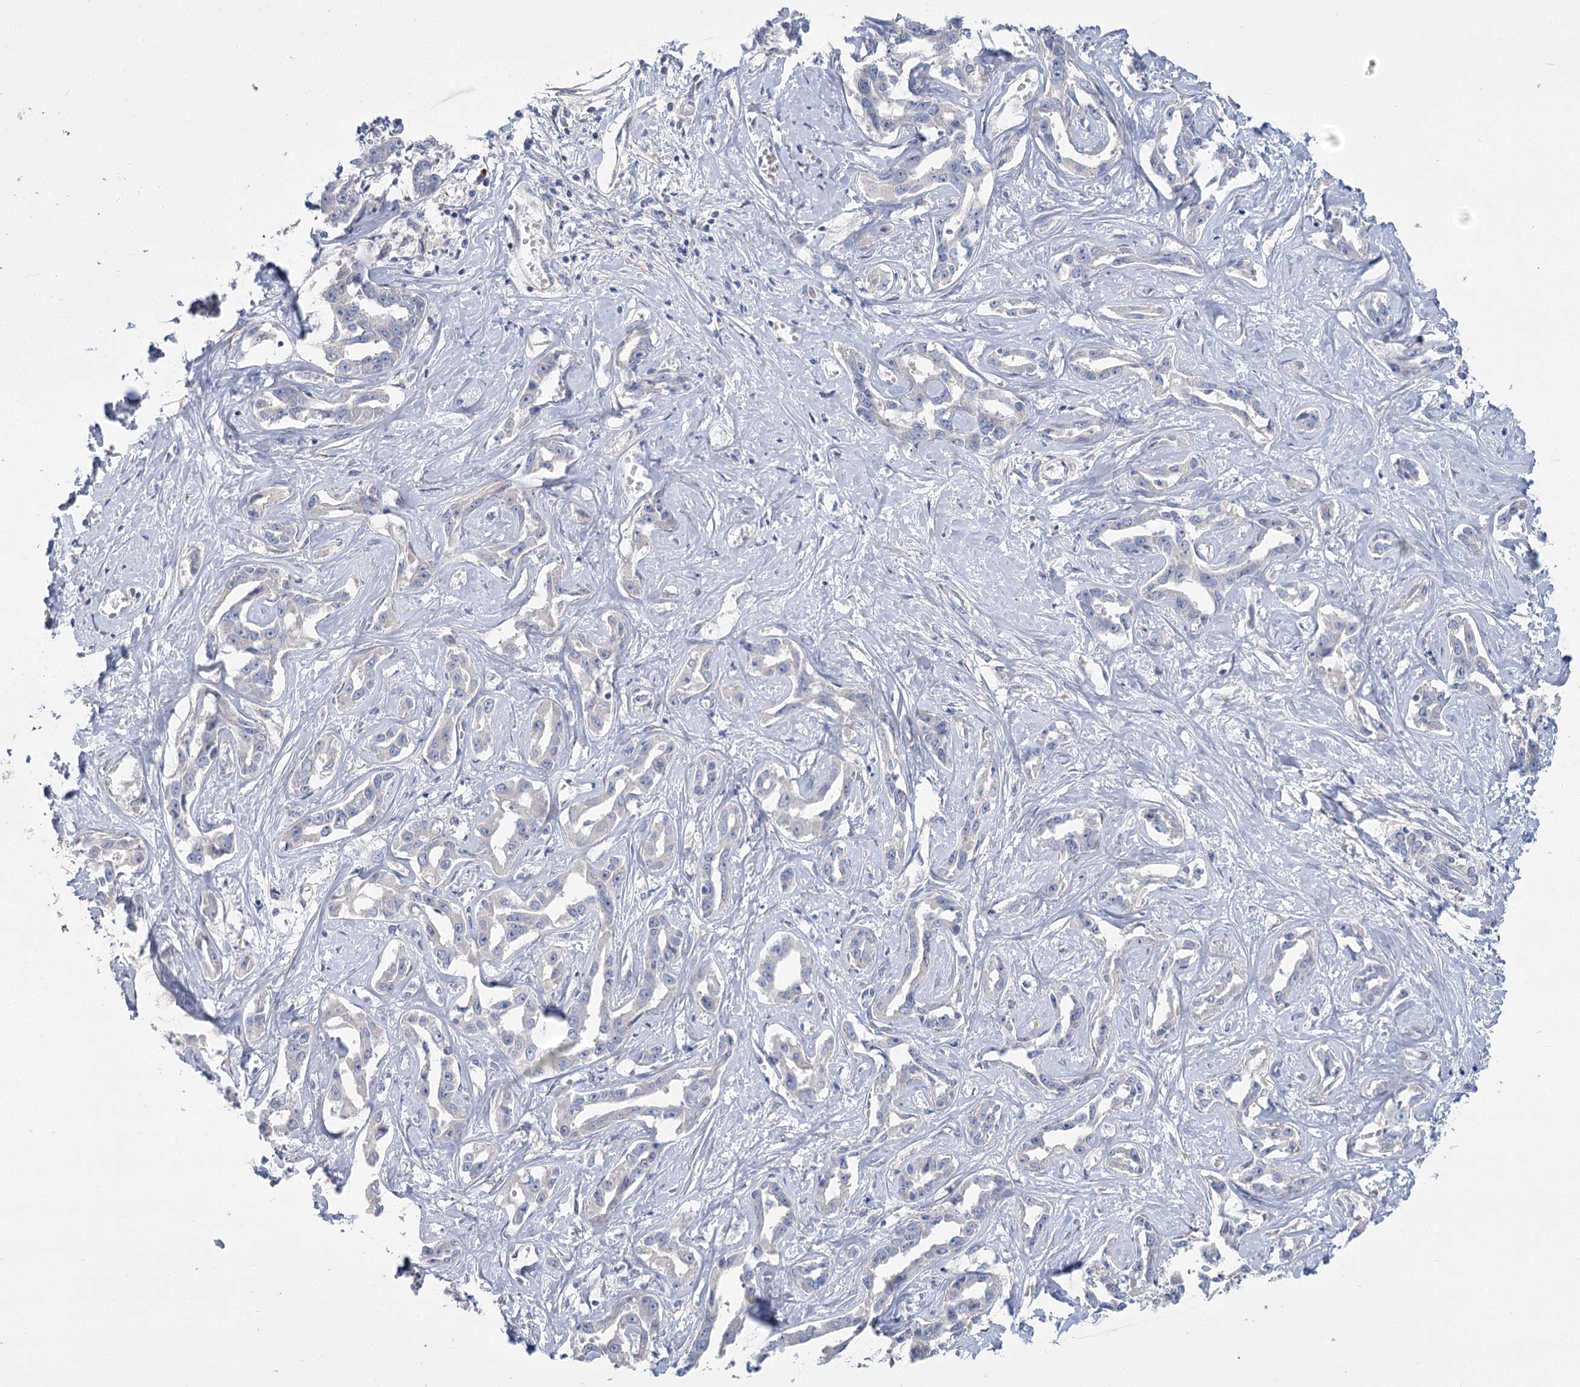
{"staining": {"intensity": "negative", "quantity": "none", "location": "none"}, "tissue": "liver cancer", "cell_type": "Tumor cells", "image_type": "cancer", "snomed": [{"axis": "morphology", "description": "Cholangiocarcinoma"}, {"axis": "topography", "description": "Liver"}], "caption": "Immunohistochemistry of cholangiocarcinoma (liver) demonstrates no expression in tumor cells. (Stains: DAB (3,3'-diaminobenzidine) IHC with hematoxylin counter stain, Microscopy: brightfield microscopy at high magnification).", "gene": "SLC9A3", "patient": {"sex": "male", "age": 59}}